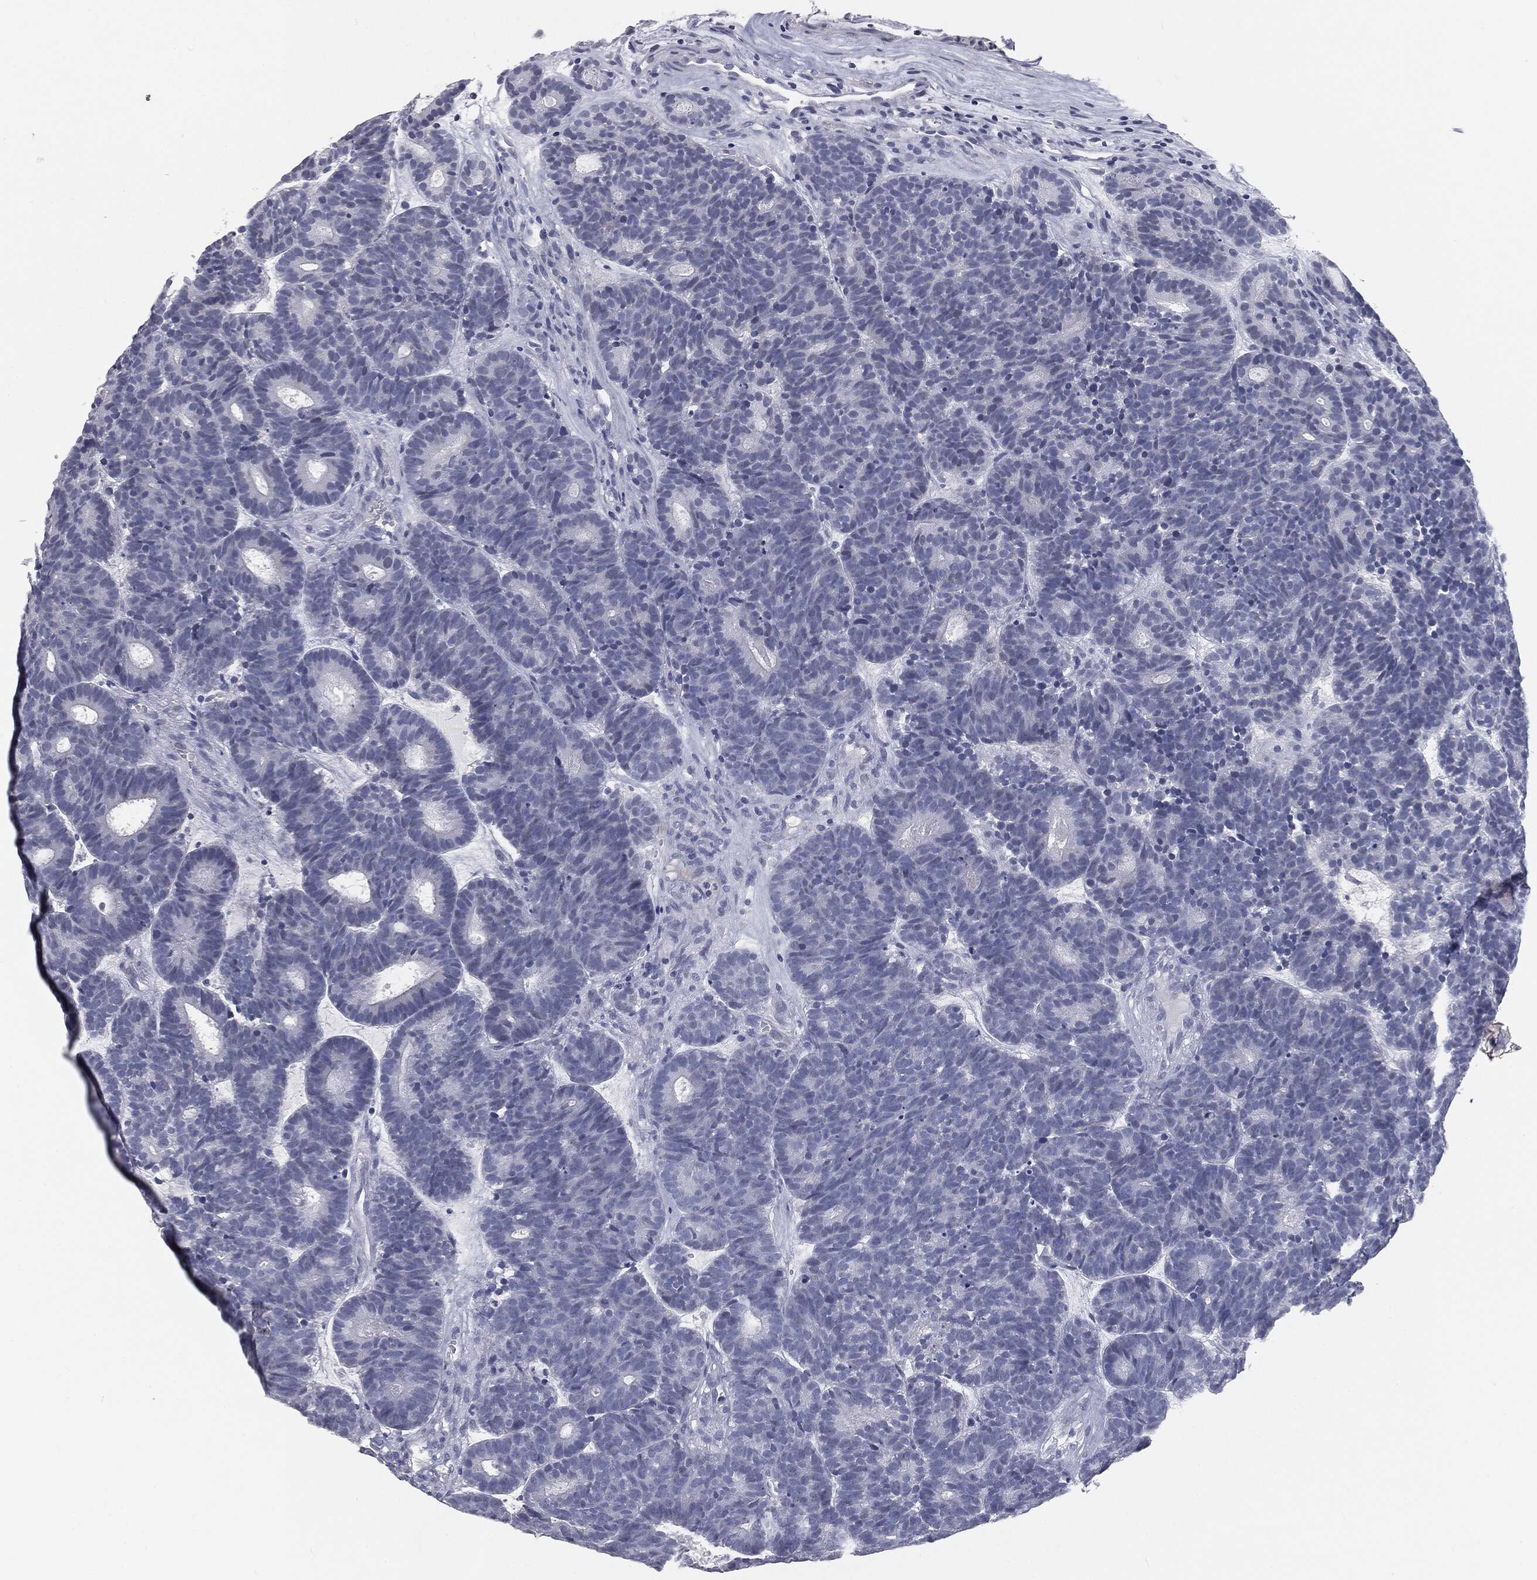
{"staining": {"intensity": "negative", "quantity": "none", "location": "none"}, "tissue": "head and neck cancer", "cell_type": "Tumor cells", "image_type": "cancer", "snomed": [{"axis": "morphology", "description": "Adenocarcinoma, NOS"}, {"axis": "topography", "description": "Head-Neck"}], "caption": "This micrograph is of adenocarcinoma (head and neck) stained with immunohistochemistry (IHC) to label a protein in brown with the nuclei are counter-stained blue. There is no staining in tumor cells.", "gene": "PRAME", "patient": {"sex": "female", "age": 81}}